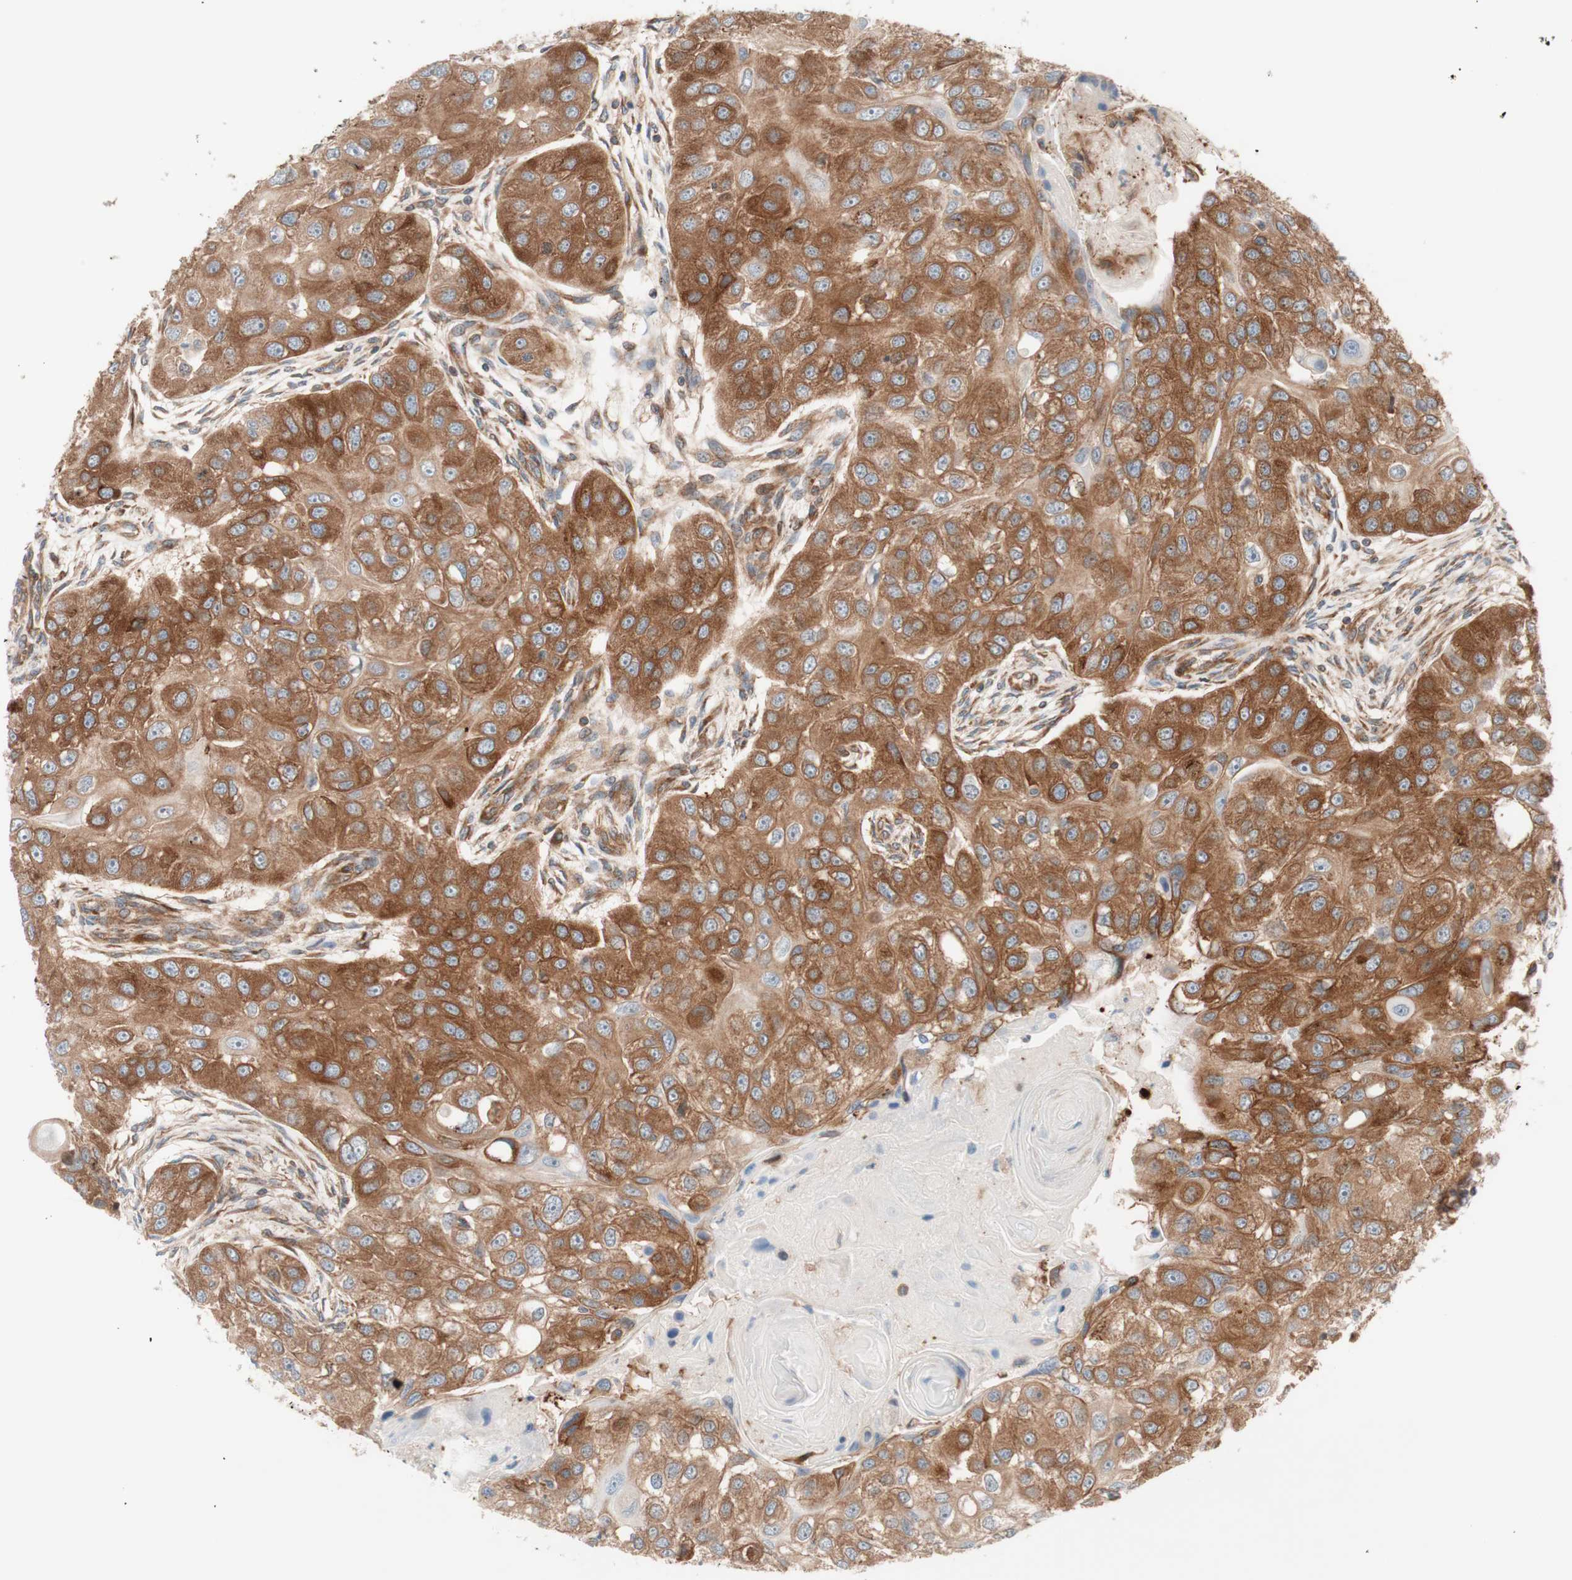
{"staining": {"intensity": "moderate", "quantity": ">75%", "location": "cytoplasmic/membranous"}, "tissue": "head and neck cancer", "cell_type": "Tumor cells", "image_type": "cancer", "snomed": [{"axis": "morphology", "description": "Normal tissue, NOS"}, {"axis": "morphology", "description": "Squamous cell carcinoma, NOS"}, {"axis": "topography", "description": "Skeletal muscle"}, {"axis": "topography", "description": "Head-Neck"}], "caption": "Squamous cell carcinoma (head and neck) stained with DAB (3,3'-diaminobenzidine) immunohistochemistry shows medium levels of moderate cytoplasmic/membranous staining in about >75% of tumor cells.", "gene": "CCN4", "patient": {"sex": "male", "age": 51}}